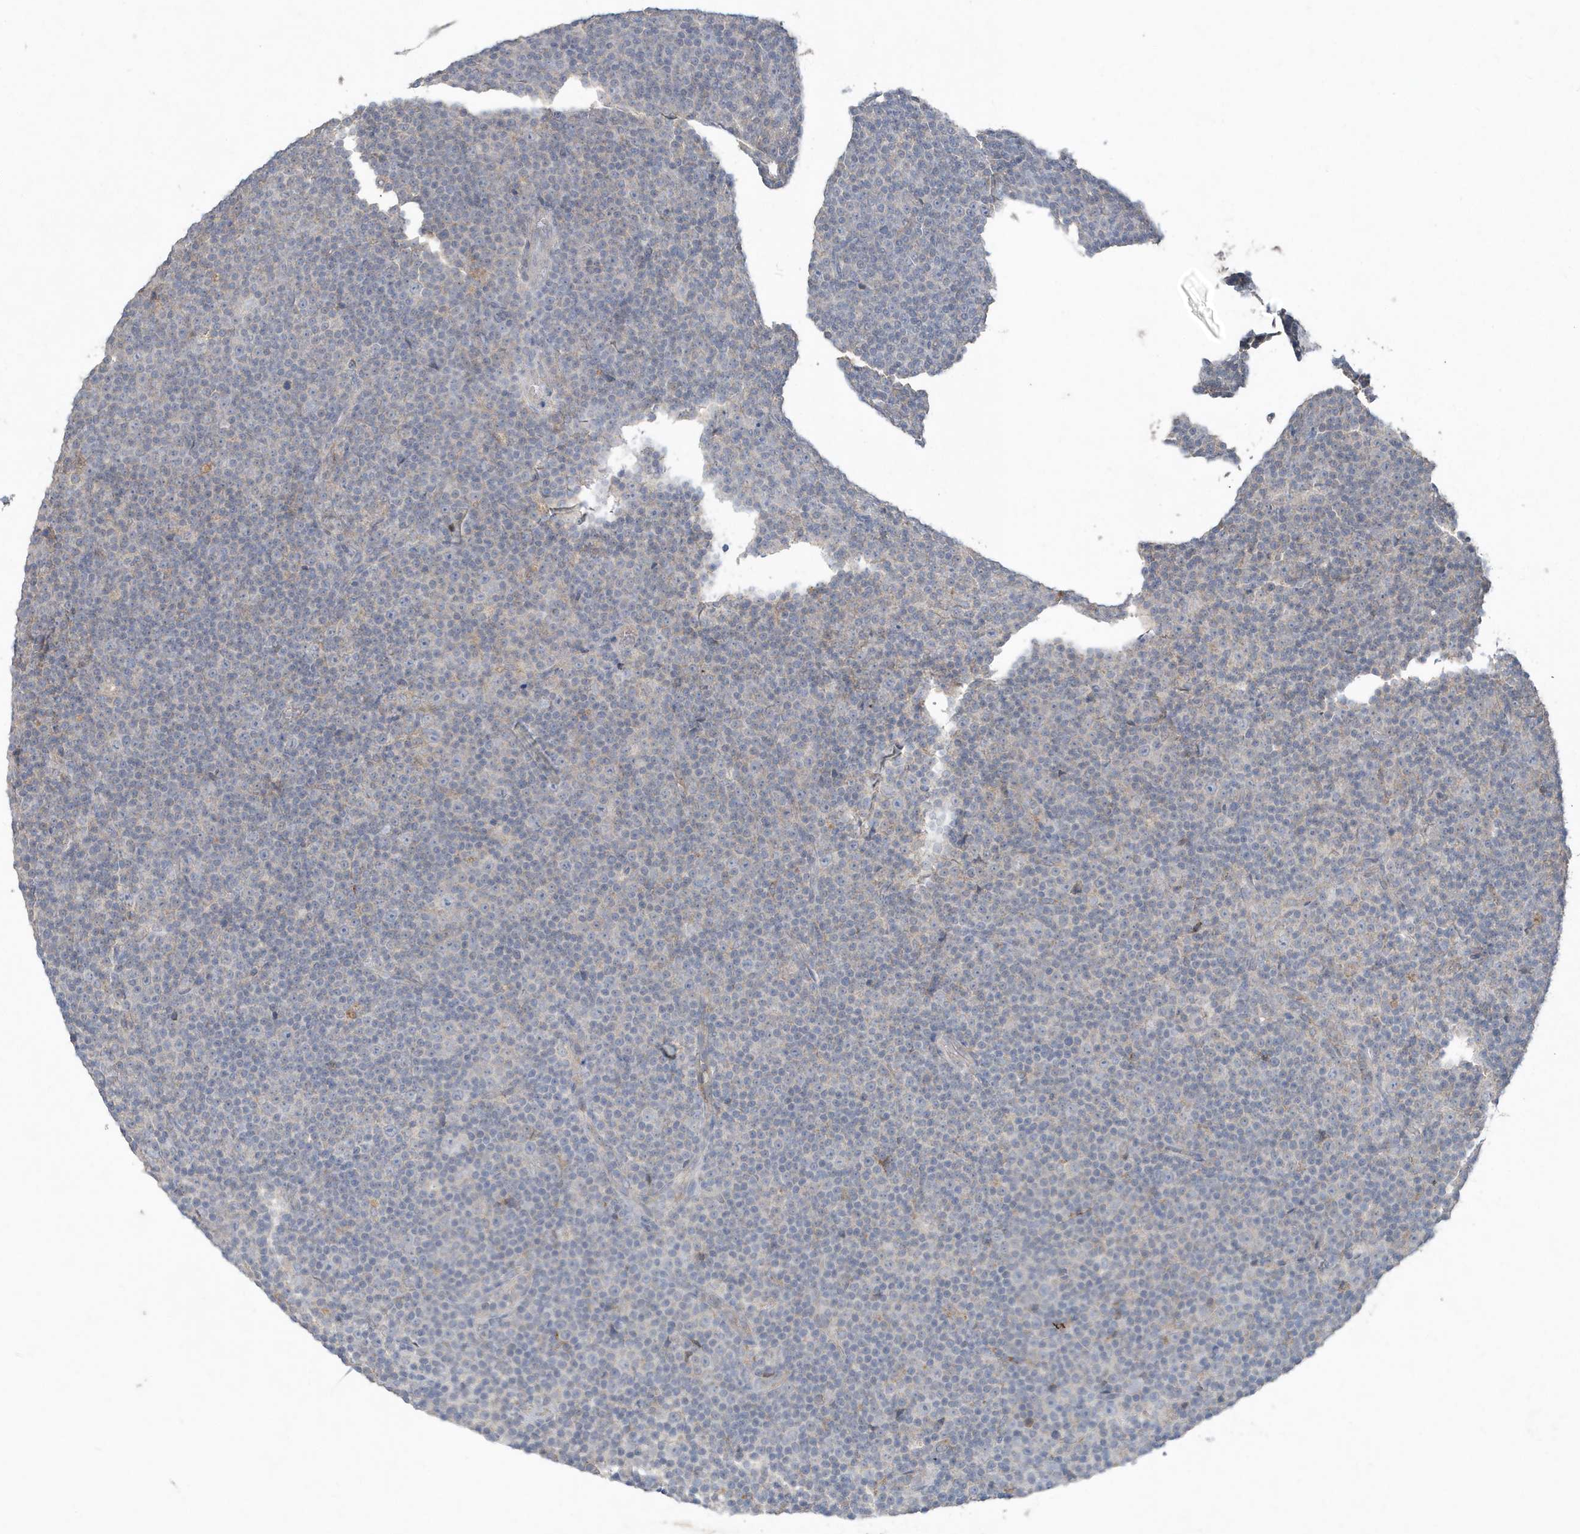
{"staining": {"intensity": "negative", "quantity": "none", "location": "none"}, "tissue": "lymphoma", "cell_type": "Tumor cells", "image_type": "cancer", "snomed": [{"axis": "morphology", "description": "Malignant lymphoma, non-Hodgkin's type, Low grade"}, {"axis": "topography", "description": "Lymph node"}], "caption": "High power microscopy image of an immunohistochemistry micrograph of lymphoma, revealing no significant staining in tumor cells.", "gene": "C1RL", "patient": {"sex": "female", "age": 67}}